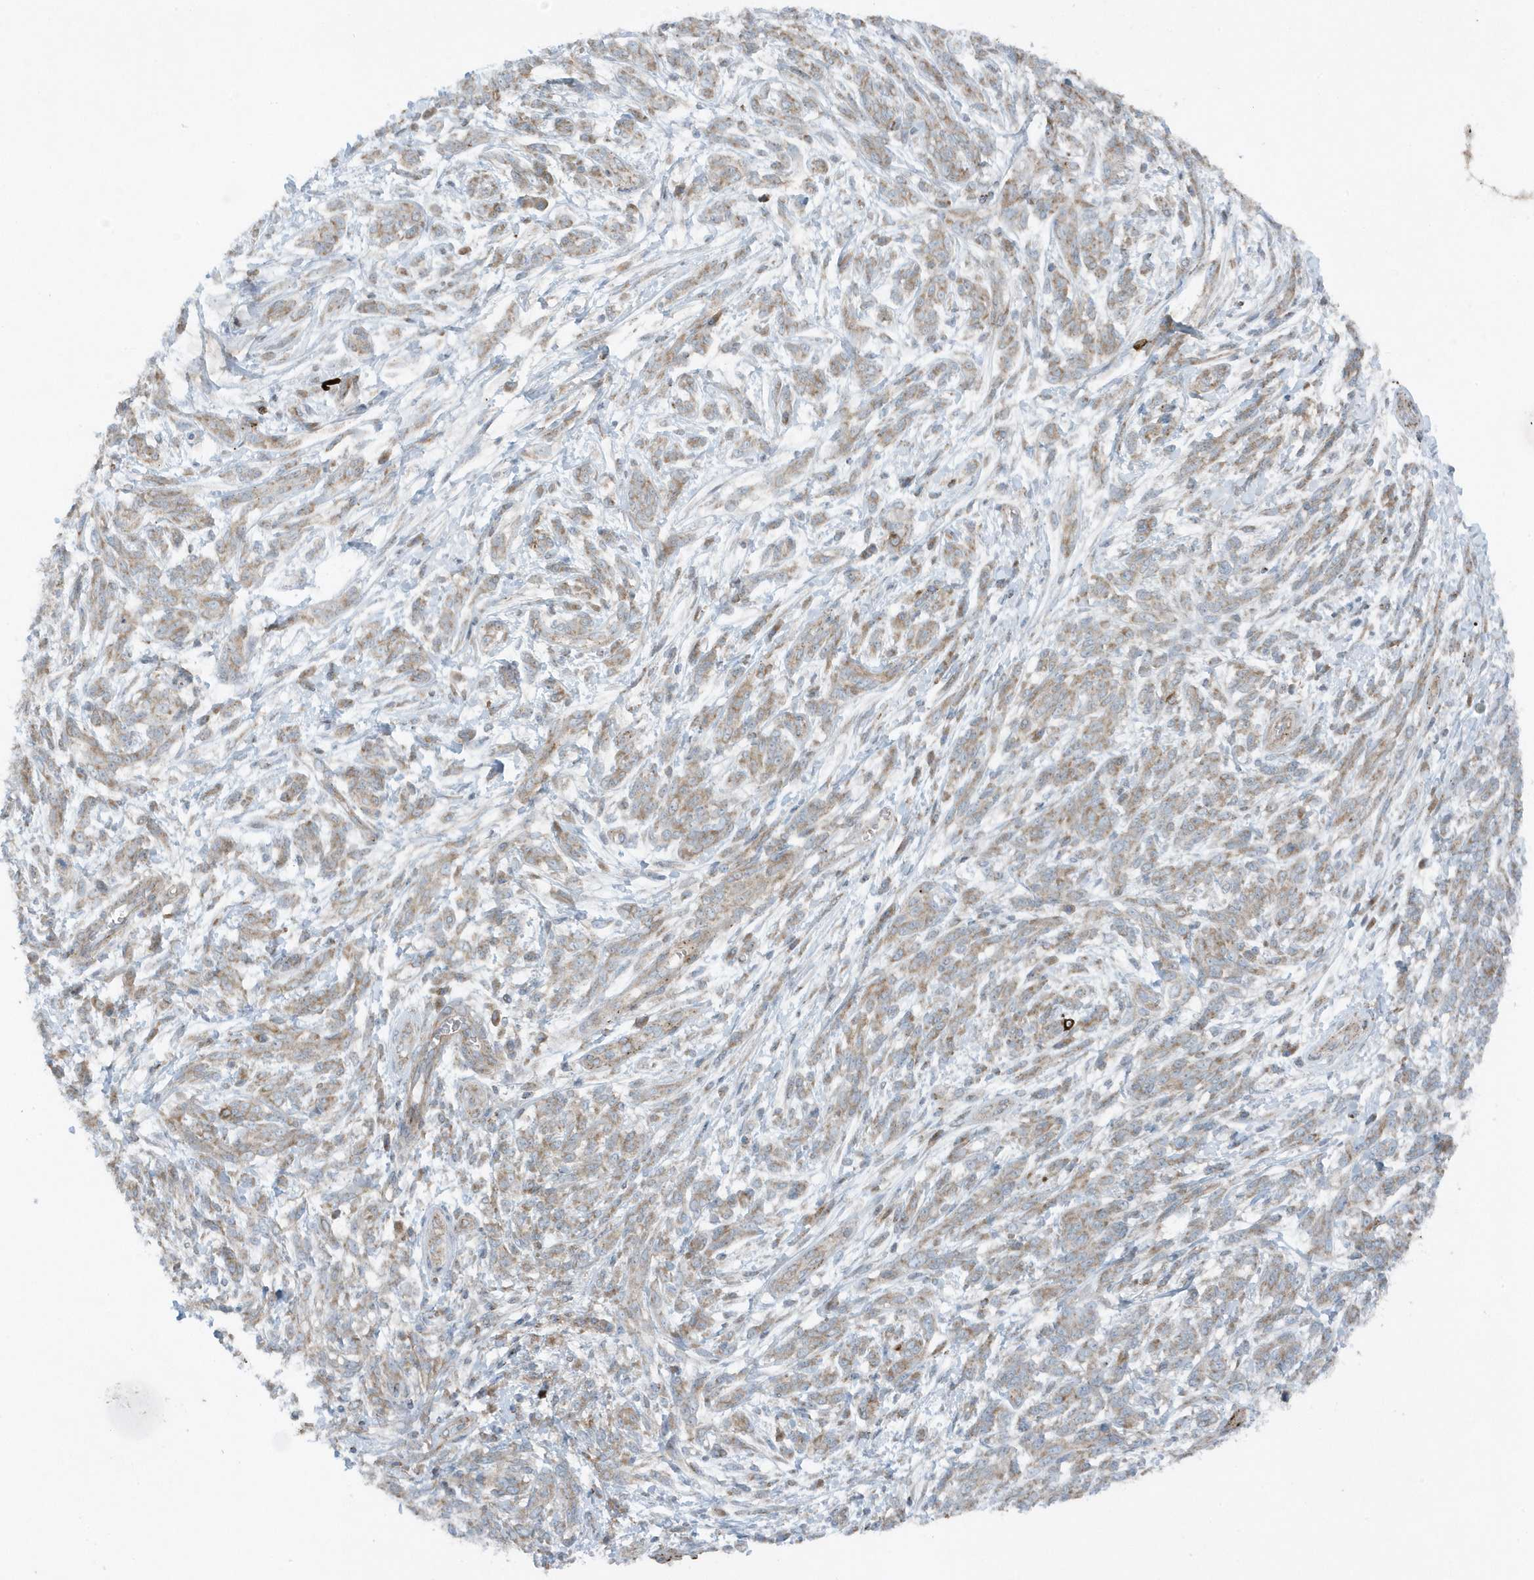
{"staining": {"intensity": "weak", "quantity": ">75%", "location": "cytoplasmic/membranous"}, "tissue": "melanoma", "cell_type": "Tumor cells", "image_type": "cancer", "snomed": [{"axis": "morphology", "description": "Malignant melanoma, NOS"}, {"axis": "topography", "description": "Skin"}], "caption": "Malignant melanoma stained with immunohistochemistry (IHC) shows weak cytoplasmic/membranous positivity in approximately >75% of tumor cells.", "gene": "SLC38A2", "patient": {"sex": "male", "age": 49}}